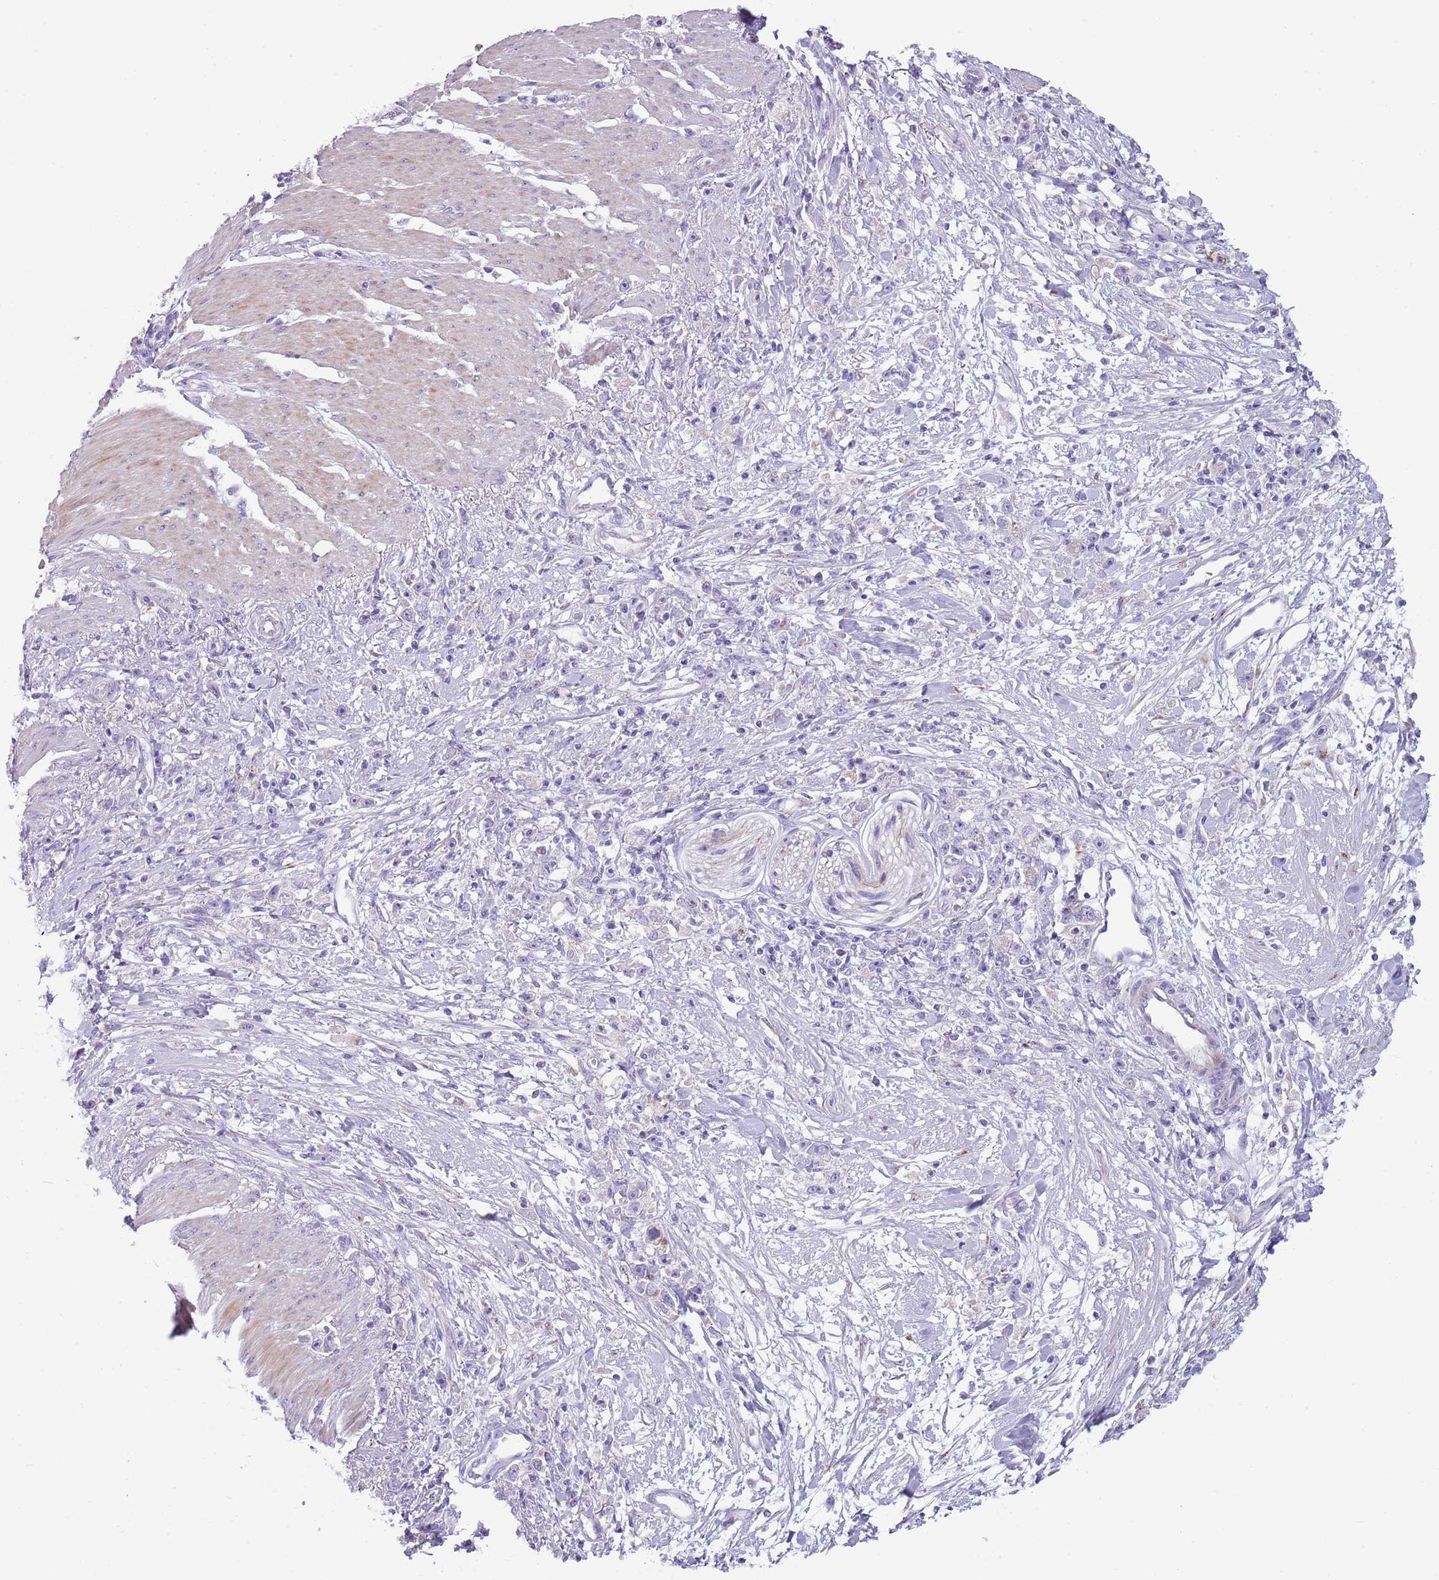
{"staining": {"intensity": "negative", "quantity": "none", "location": "none"}, "tissue": "stomach cancer", "cell_type": "Tumor cells", "image_type": "cancer", "snomed": [{"axis": "morphology", "description": "Adenocarcinoma, NOS"}, {"axis": "topography", "description": "Stomach"}], "caption": "Tumor cells show no significant protein staining in adenocarcinoma (stomach).", "gene": "NBPF6", "patient": {"sex": "female", "age": 59}}